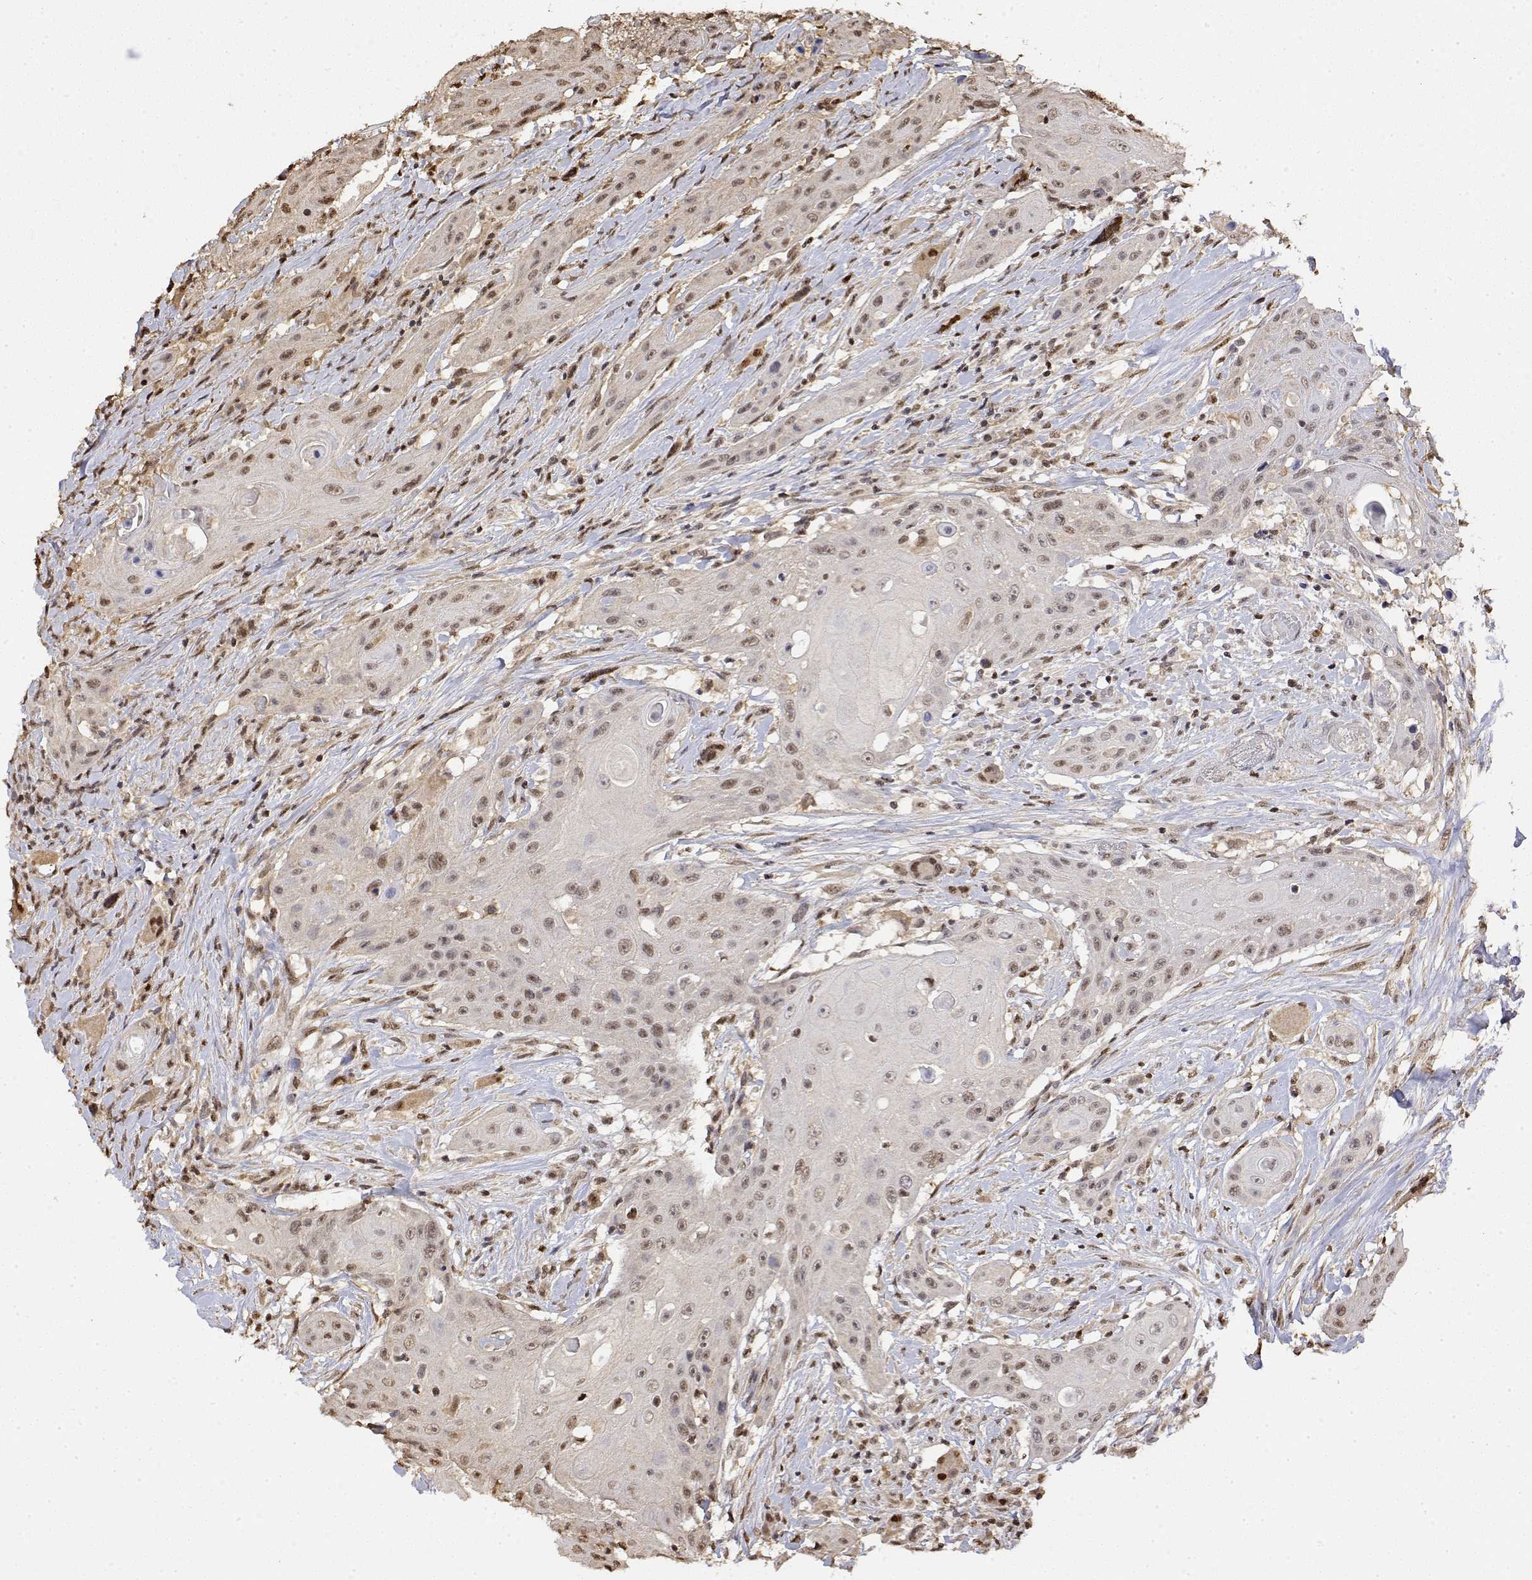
{"staining": {"intensity": "weak", "quantity": ">75%", "location": "nuclear"}, "tissue": "head and neck cancer", "cell_type": "Tumor cells", "image_type": "cancer", "snomed": [{"axis": "morphology", "description": "Squamous cell carcinoma, NOS"}, {"axis": "topography", "description": "Oral tissue"}, {"axis": "topography", "description": "Head-Neck"}, {"axis": "topography", "description": "Neck, NOS"}], "caption": "DAB immunohistochemical staining of head and neck squamous cell carcinoma demonstrates weak nuclear protein positivity in approximately >75% of tumor cells.", "gene": "TPI1", "patient": {"sex": "female", "age": 55}}